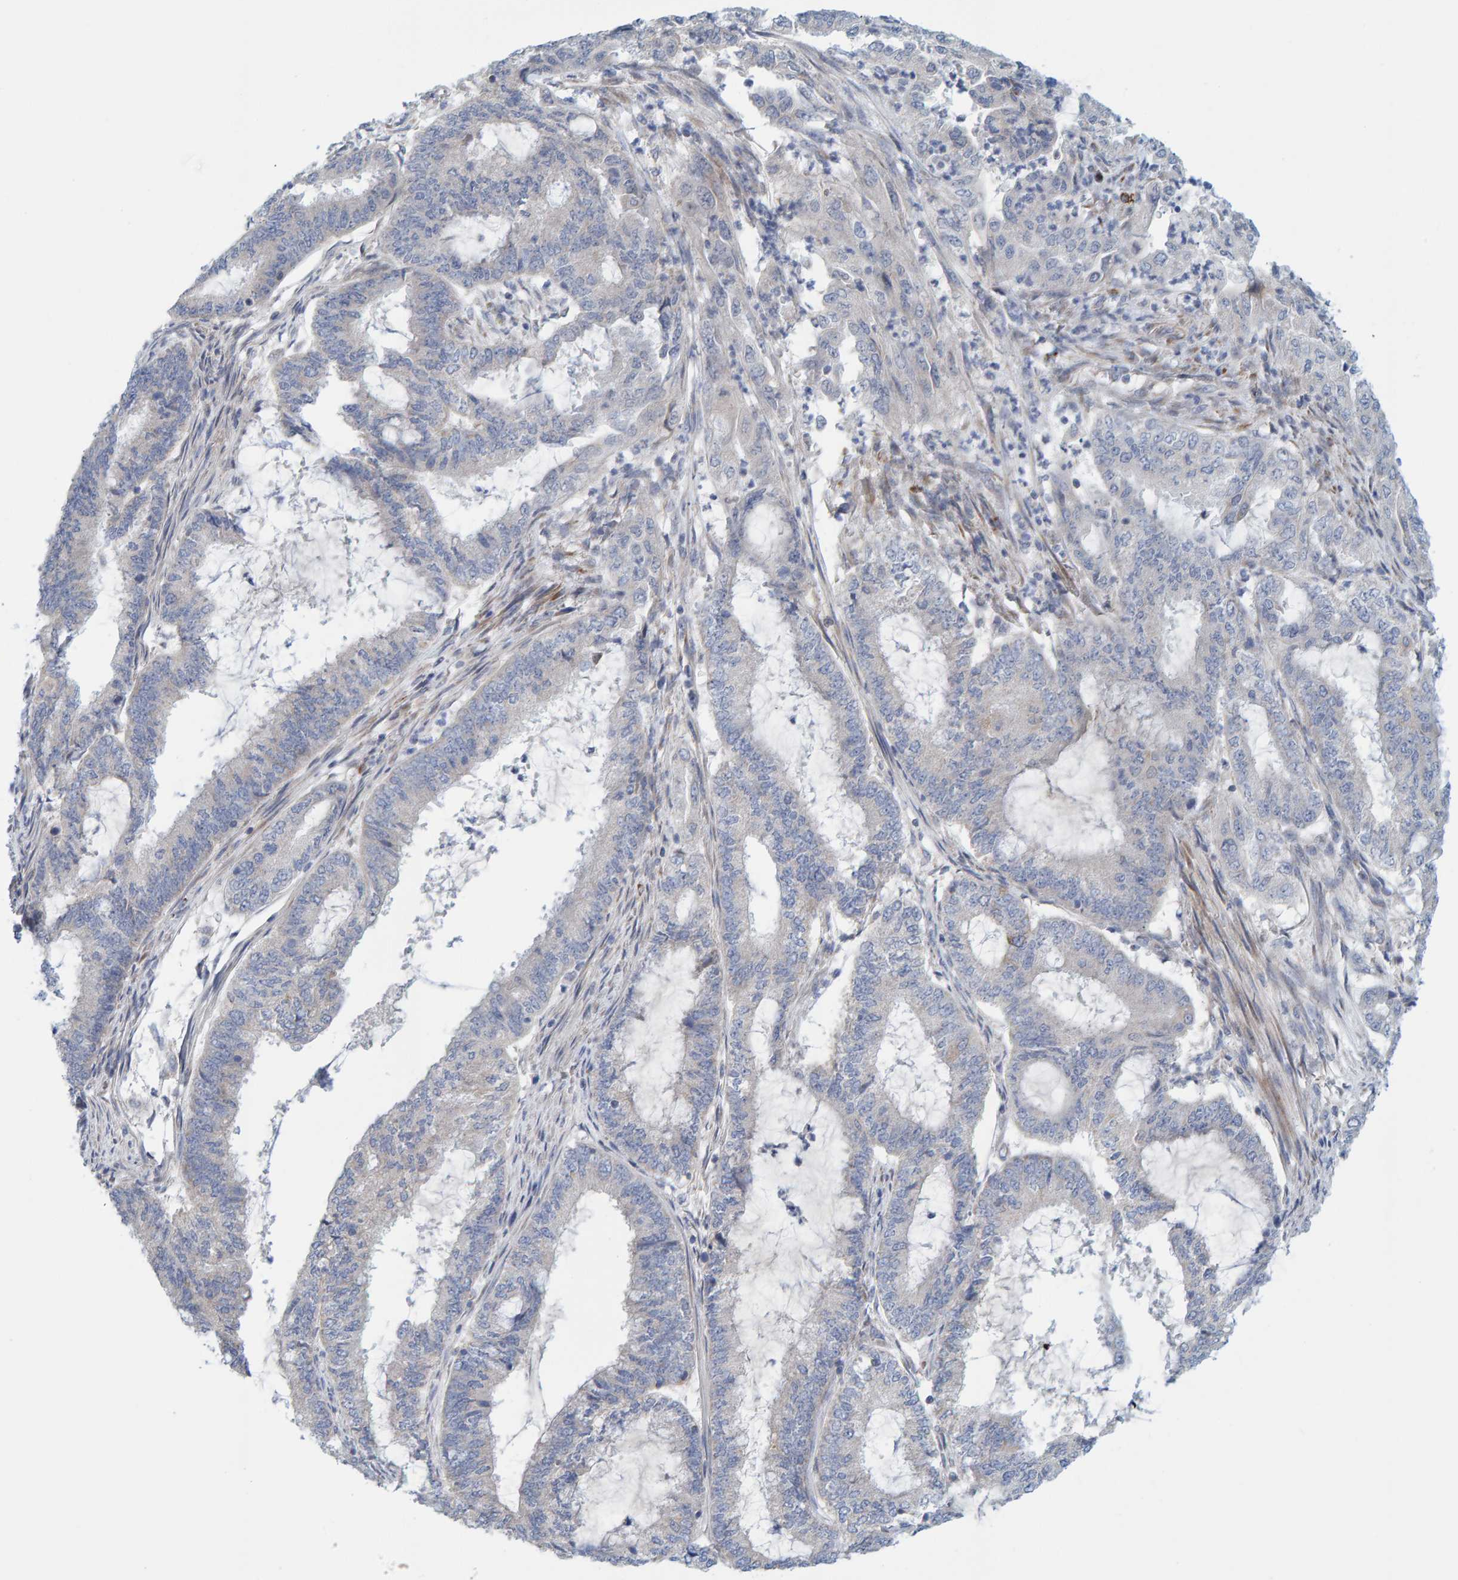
{"staining": {"intensity": "negative", "quantity": "none", "location": "none"}, "tissue": "endometrial cancer", "cell_type": "Tumor cells", "image_type": "cancer", "snomed": [{"axis": "morphology", "description": "Adenocarcinoma, NOS"}, {"axis": "topography", "description": "Endometrium"}], "caption": "Image shows no protein staining in tumor cells of endometrial cancer (adenocarcinoma) tissue. (DAB (3,3'-diaminobenzidine) immunohistochemistry (IHC) visualized using brightfield microscopy, high magnification).", "gene": "ZC3H3", "patient": {"sex": "female", "age": 51}}